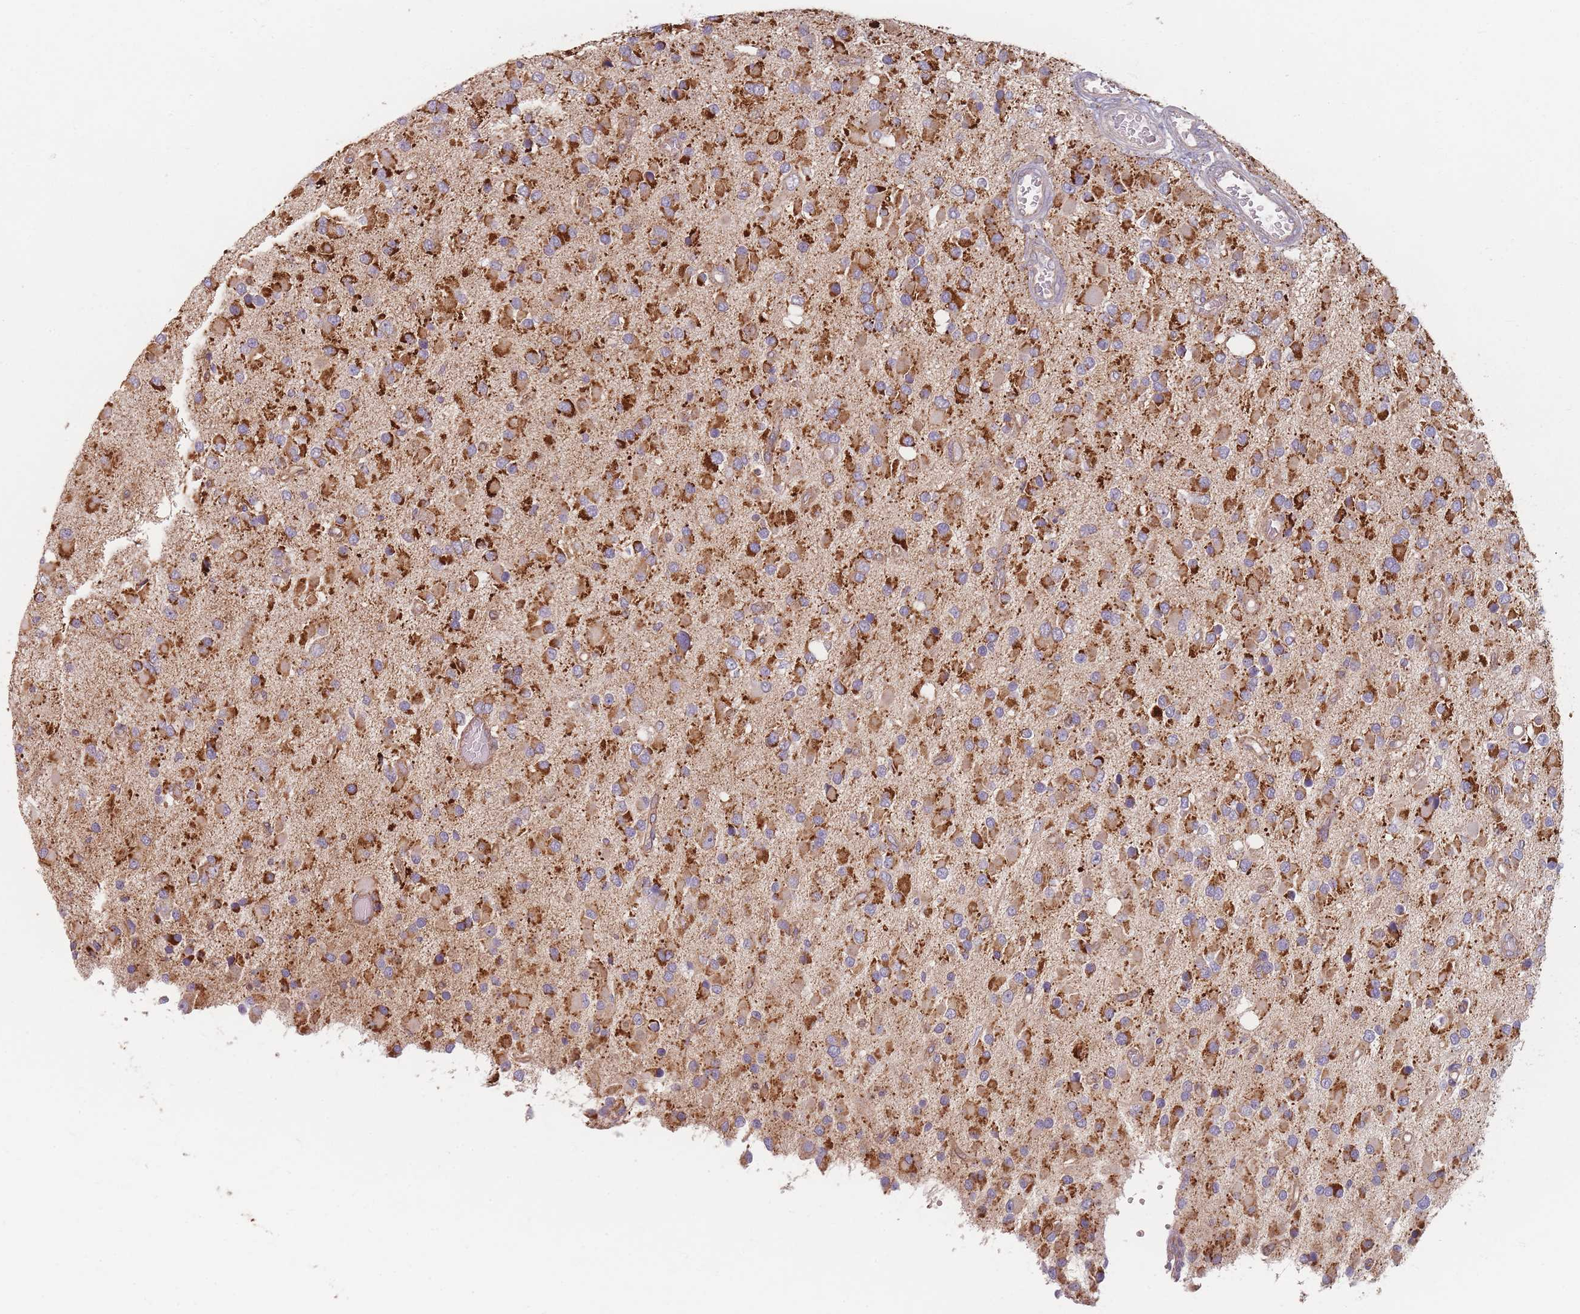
{"staining": {"intensity": "strong", "quantity": ">75%", "location": "cytoplasmic/membranous"}, "tissue": "glioma", "cell_type": "Tumor cells", "image_type": "cancer", "snomed": [{"axis": "morphology", "description": "Glioma, malignant, High grade"}, {"axis": "topography", "description": "Brain"}], "caption": "Glioma stained with IHC shows strong cytoplasmic/membranous expression in about >75% of tumor cells.", "gene": "ESRP2", "patient": {"sex": "male", "age": 53}}